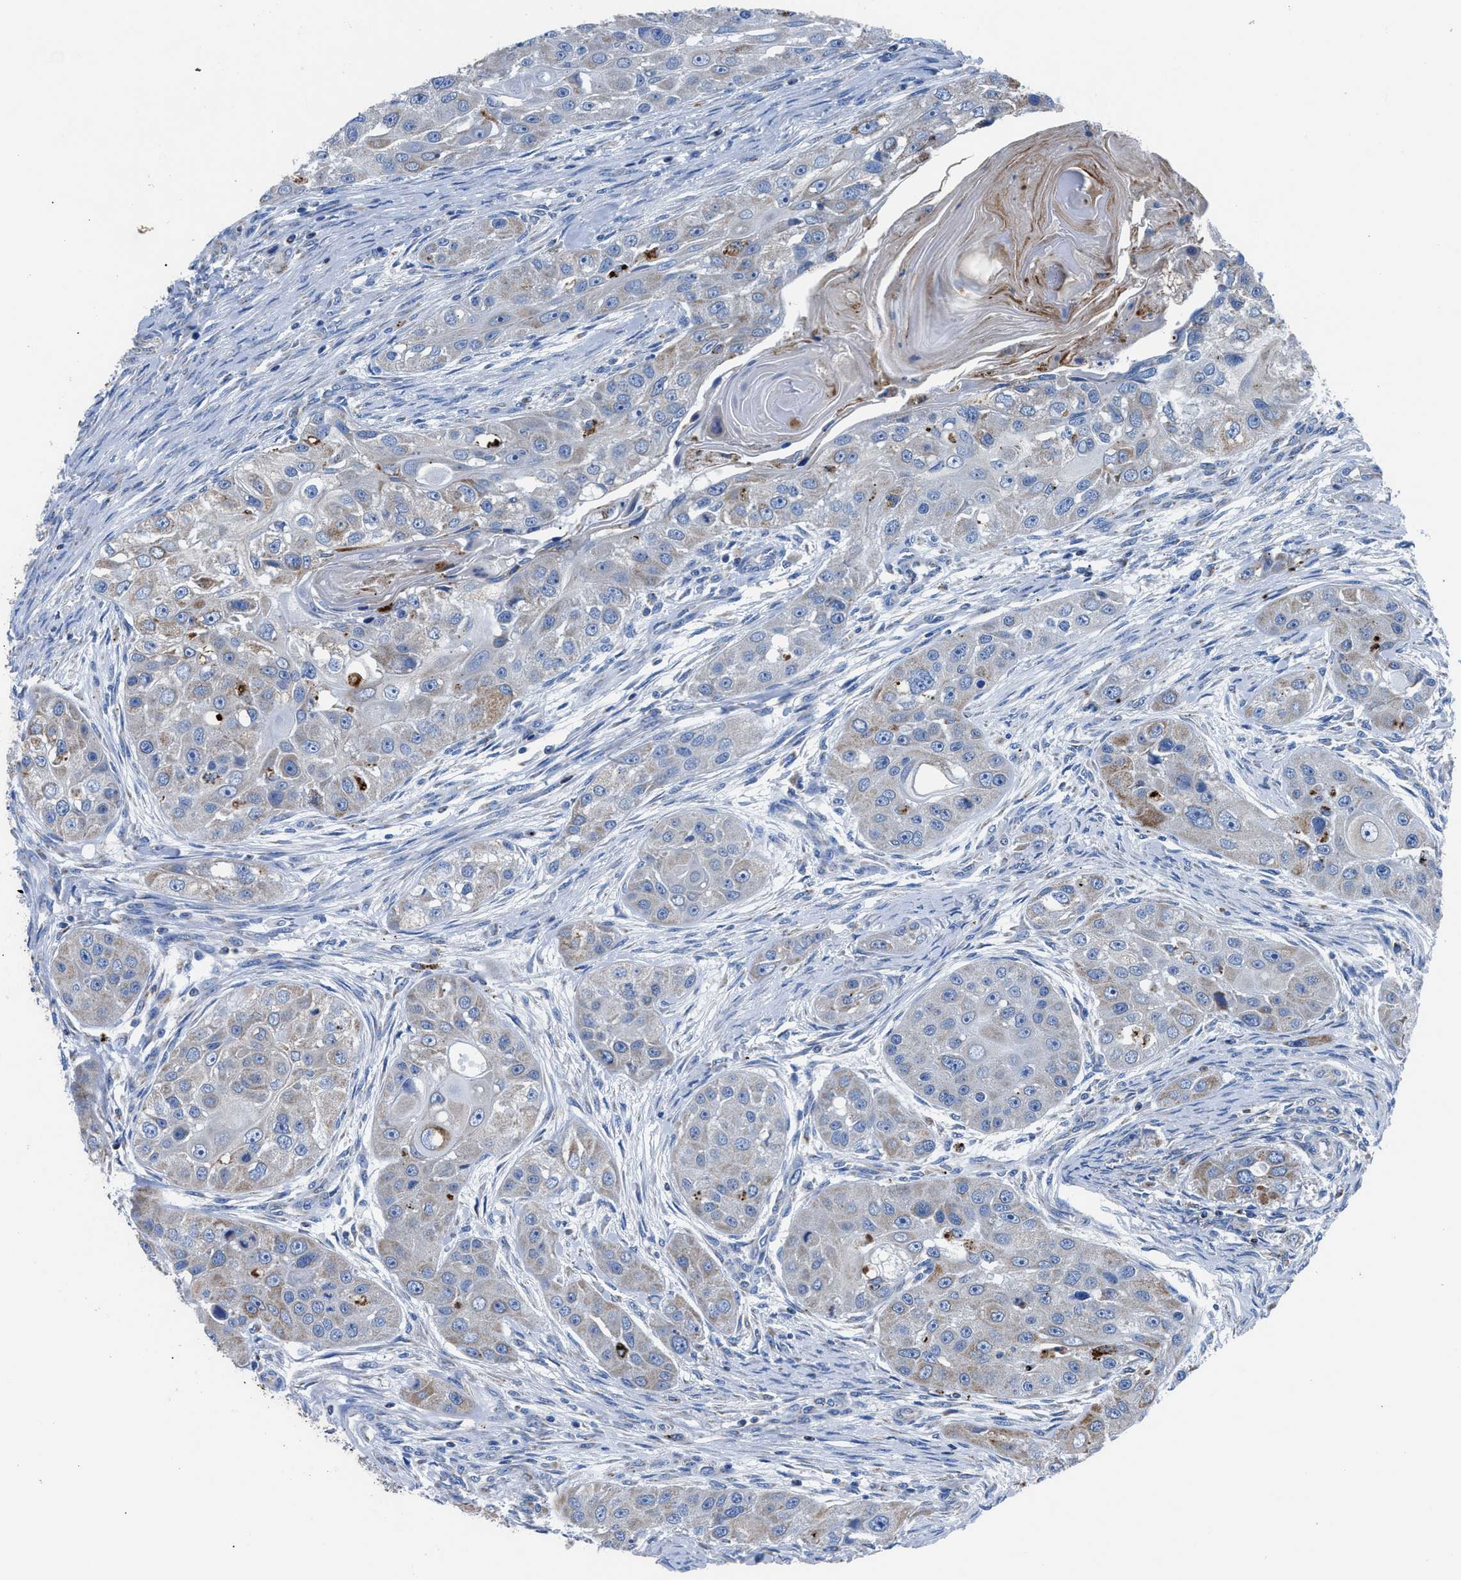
{"staining": {"intensity": "weak", "quantity": ">75%", "location": "cytoplasmic/membranous"}, "tissue": "head and neck cancer", "cell_type": "Tumor cells", "image_type": "cancer", "snomed": [{"axis": "morphology", "description": "Normal tissue, NOS"}, {"axis": "morphology", "description": "Squamous cell carcinoma, NOS"}, {"axis": "topography", "description": "Skeletal muscle"}, {"axis": "topography", "description": "Head-Neck"}], "caption": "Protein positivity by immunohistochemistry (IHC) shows weak cytoplasmic/membranous positivity in about >75% of tumor cells in squamous cell carcinoma (head and neck). The protein is shown in brown color, while the nuclei are stained blue.", "gene": "ZDHHC3", "patient": {"sex": "male", "age": 51}}